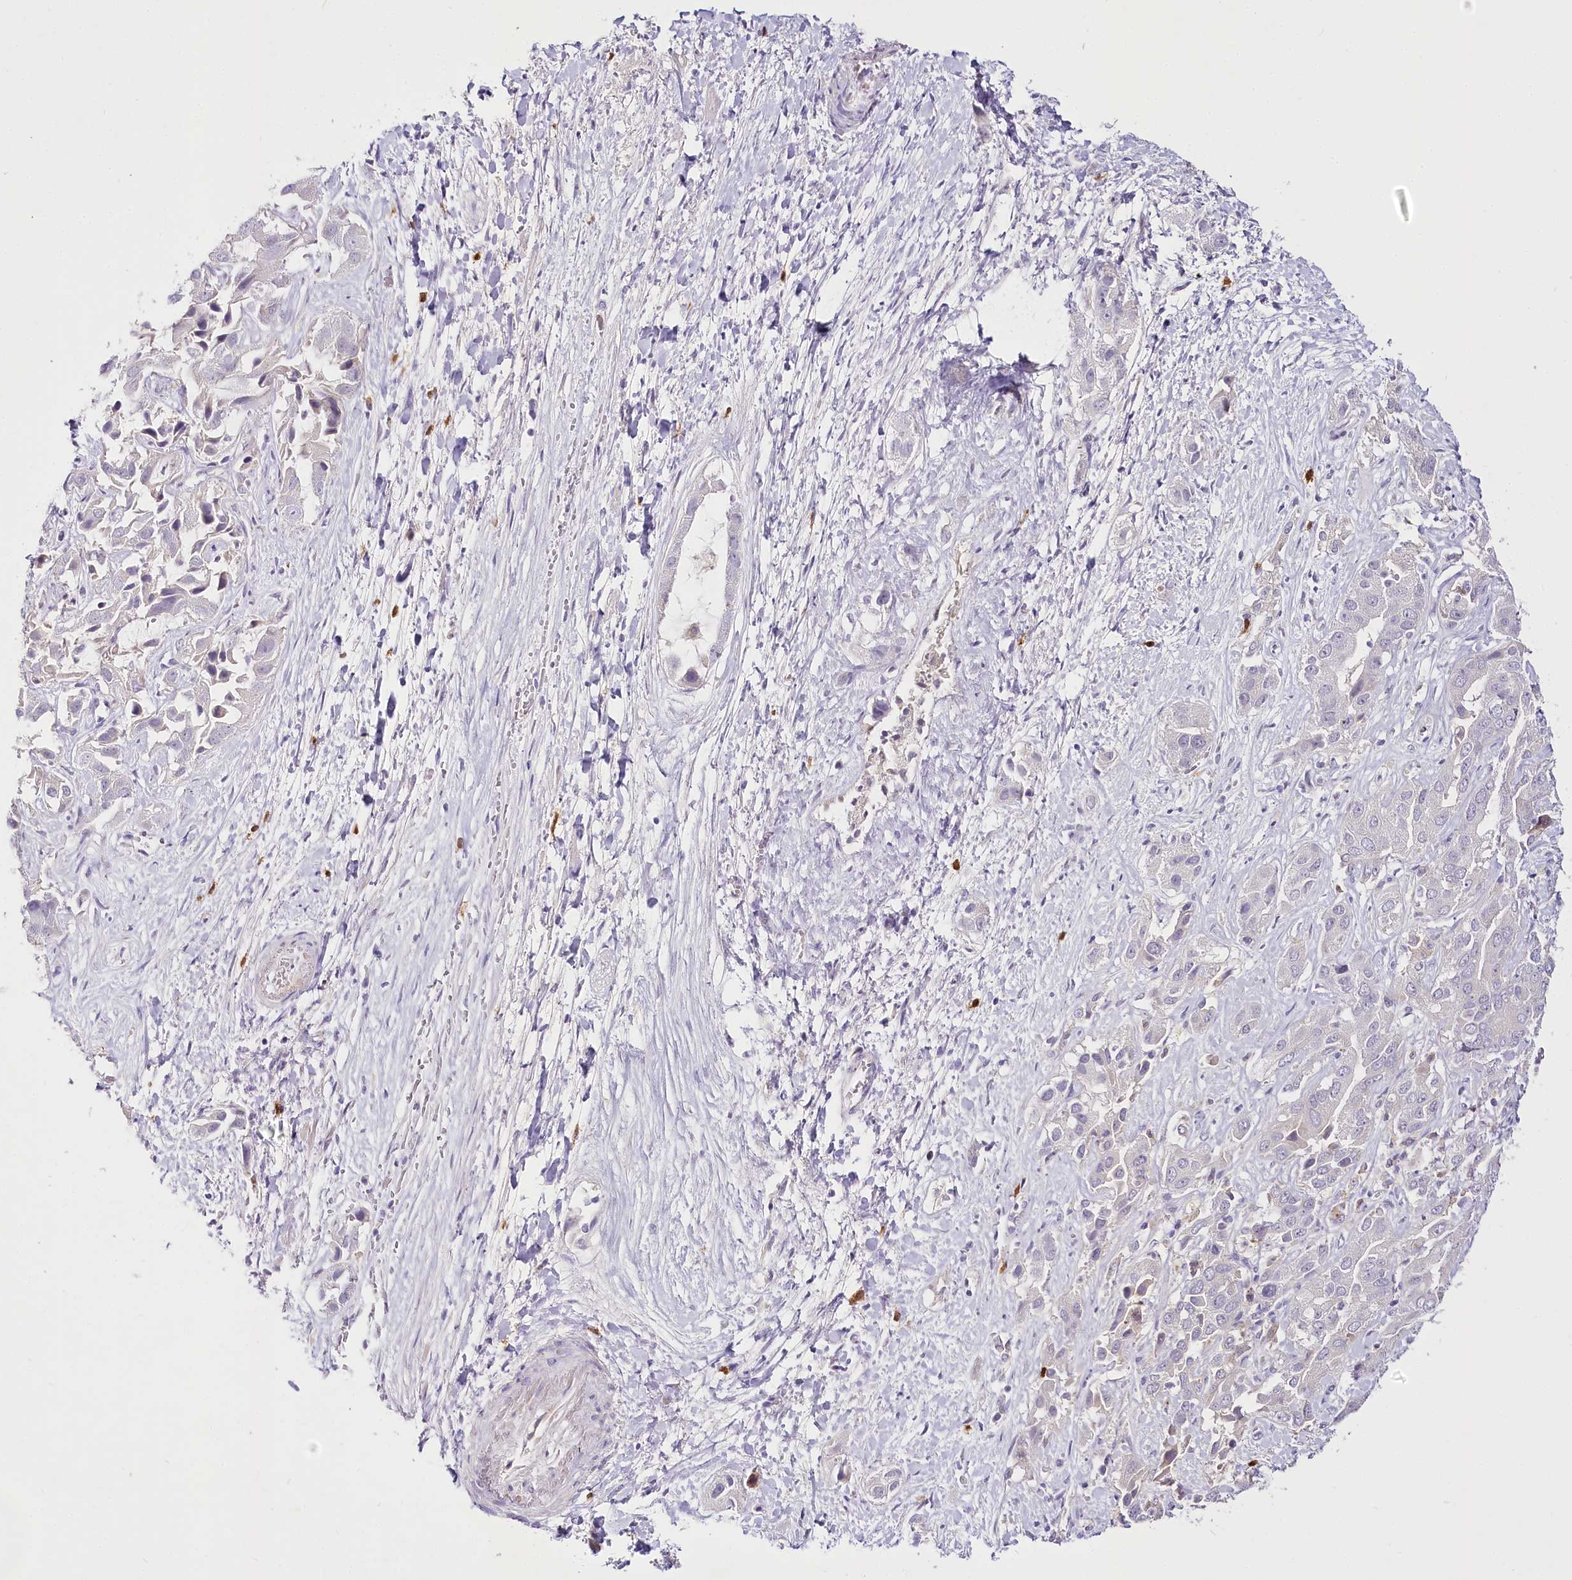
{"staining": {"intensity": "negative", "quantity": "none", "location": "none"}, "tissue": "liver cancer", "cell_type": "Tumor cells", "image_type": "cancer", "snomed": [{"axis": "morphology", "description": "Cholangiocarcinoma"}, {"axis": "topography", "description": "Liver"}], "caption": "Liver cholangiocarcinoma stained for a protein using immunohistochemistry (IHC) reveals no staining tumor cells.", "gene": "VWA5A", "patient": {"sex": "female", "age": 52}}